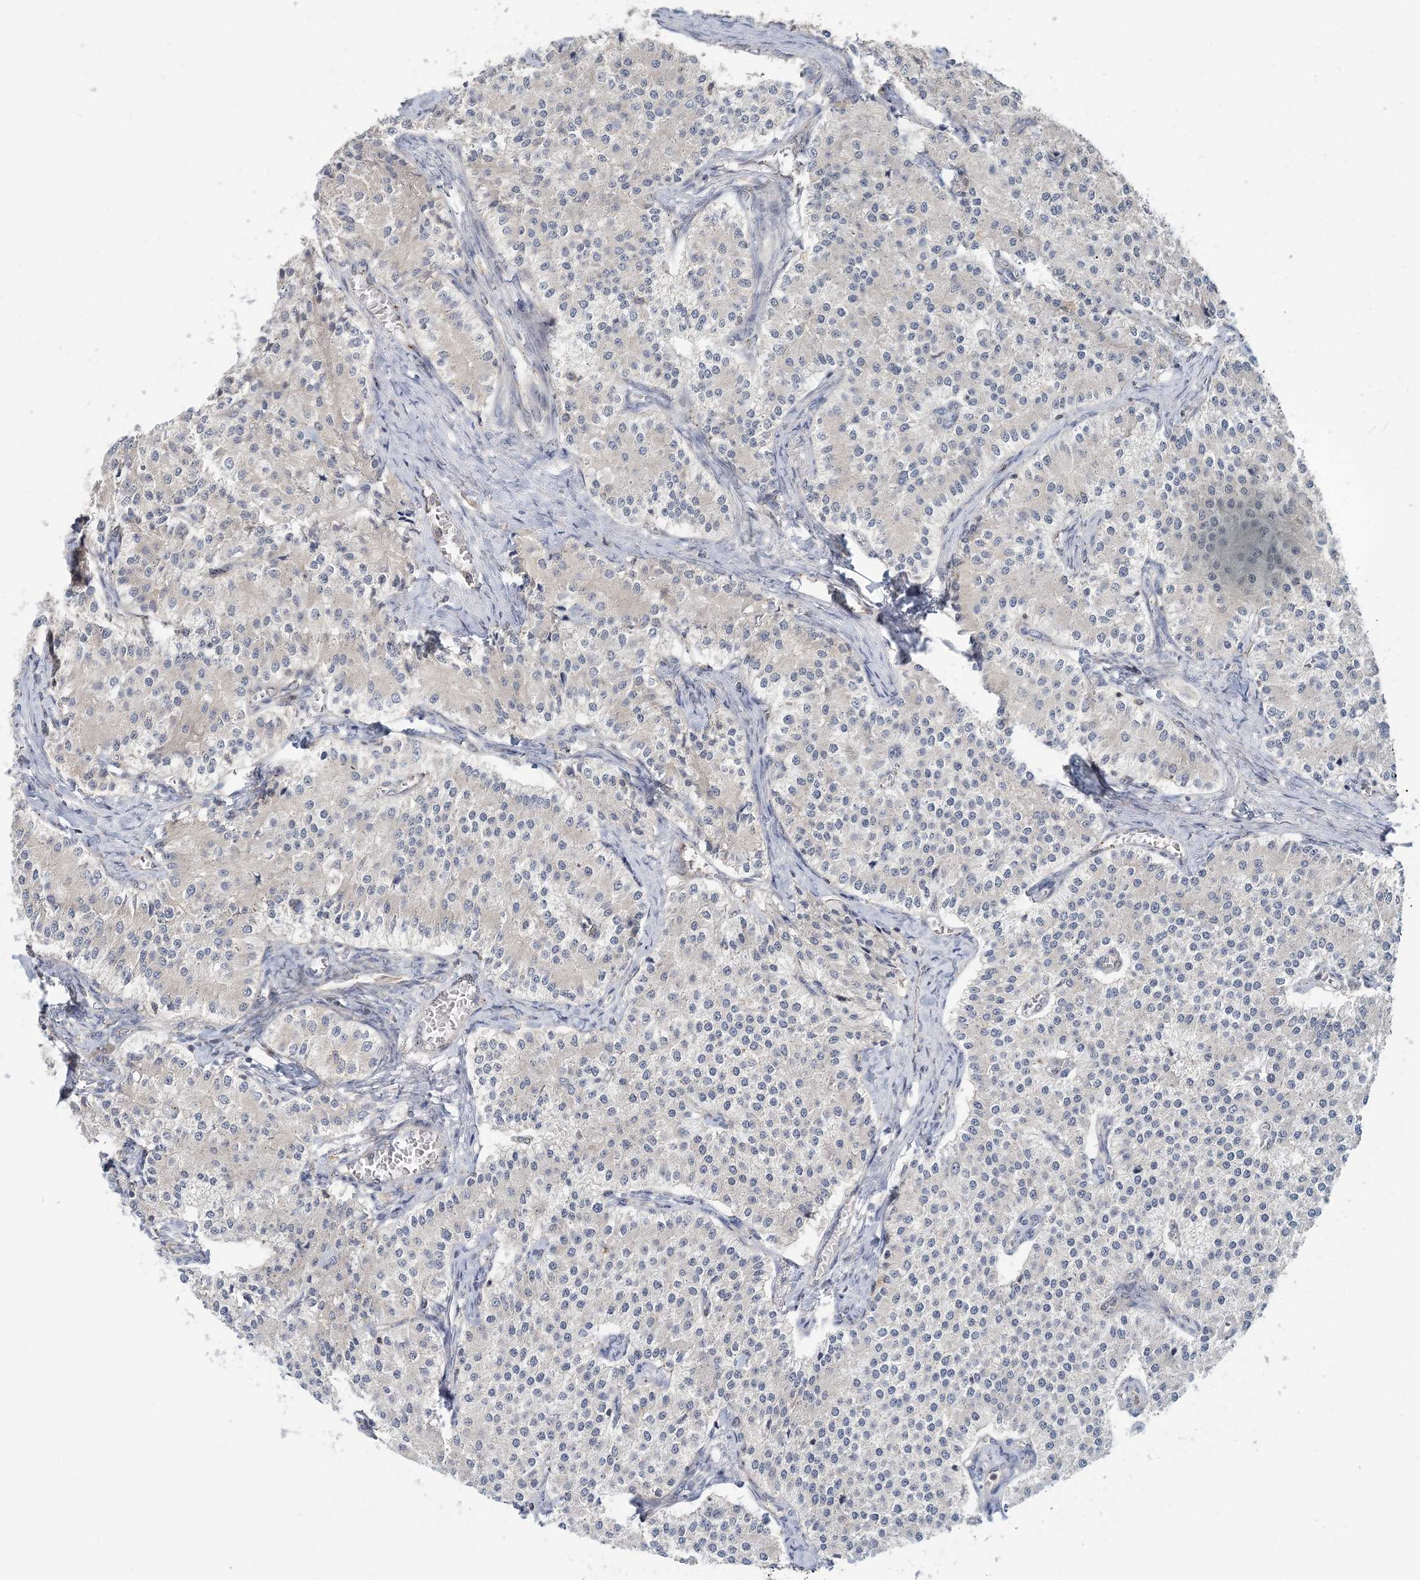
{"staining": {"intensity": "negative", "quantity": "none", "location": "none"}, "tissue": "carcinoid", "cell_type": "Tumor cells", "image_type": "cancer", "snomed": [{"axis": "morphology", "description": "Carcinoid, malignant, NOS"}, {"axis": "topography", "description": "Colon"}], "caption": "Carcinoid (malignant) stained for a protein using immunohistochemistry displays no staining tumor cells.", "gene": "RNF25", "patient": {"sex": "female", "age": 52}}